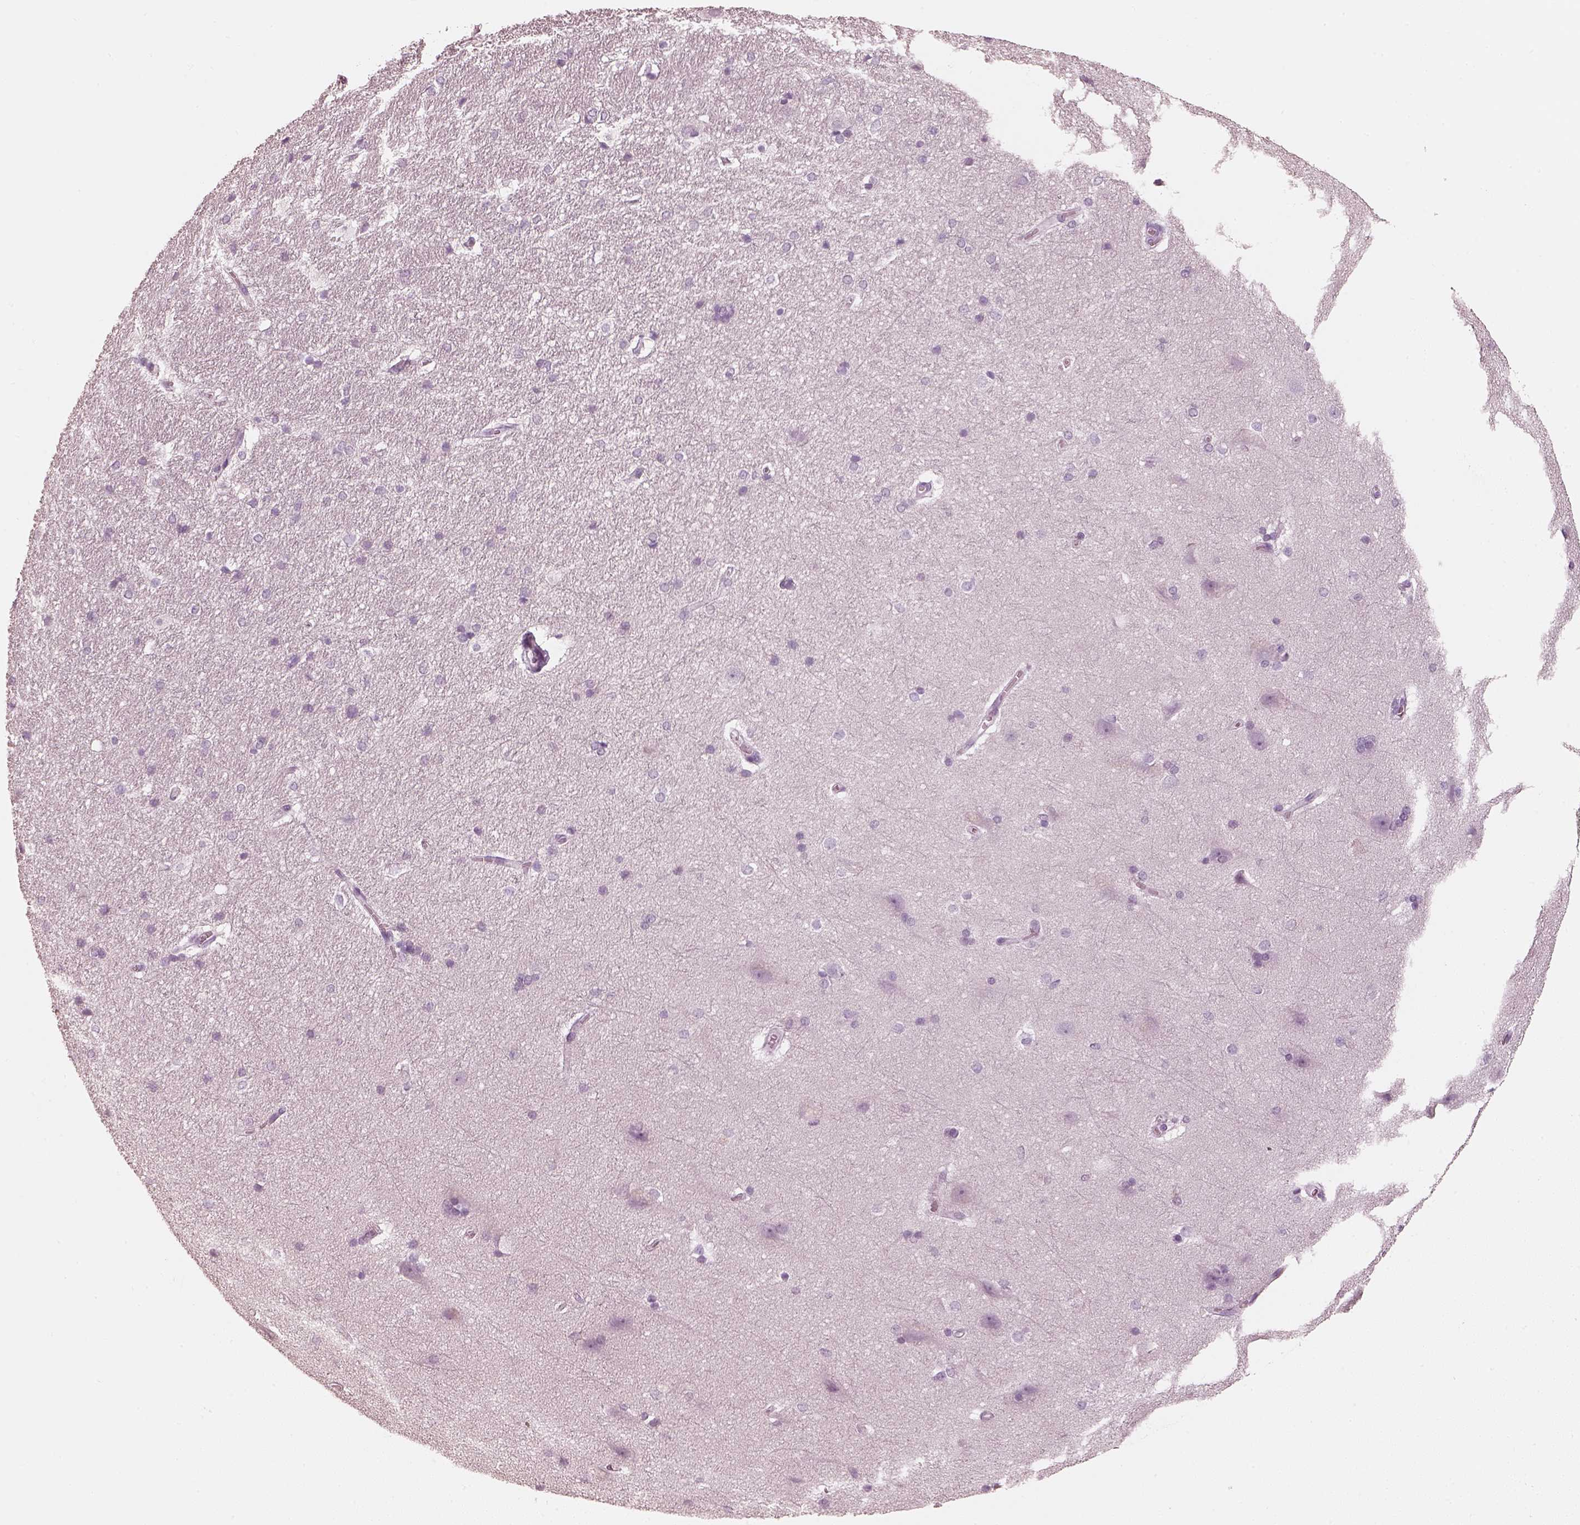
{"staining": {"intensity": "negative", "quantity": "none", "location": "none"}, "tissue": "hippocampus", "cell_type": "Glial cells", "image_type": "normal", "snomed": [{"axis": "morphology", "description": "Normal tissue, NOS"}, {"axis": "topography", "description": "Cerebral cortex"}, {"axis": "topography", "description": "Hippocampus"}], "caption": "A high-resolution histopathology image shows immunohistochemistry staining of benign hippocampus, which demonstrates no significant positivity in glial cells.", "gene": "R3HDML", "patient": {"sex": "female", "age": 19}}